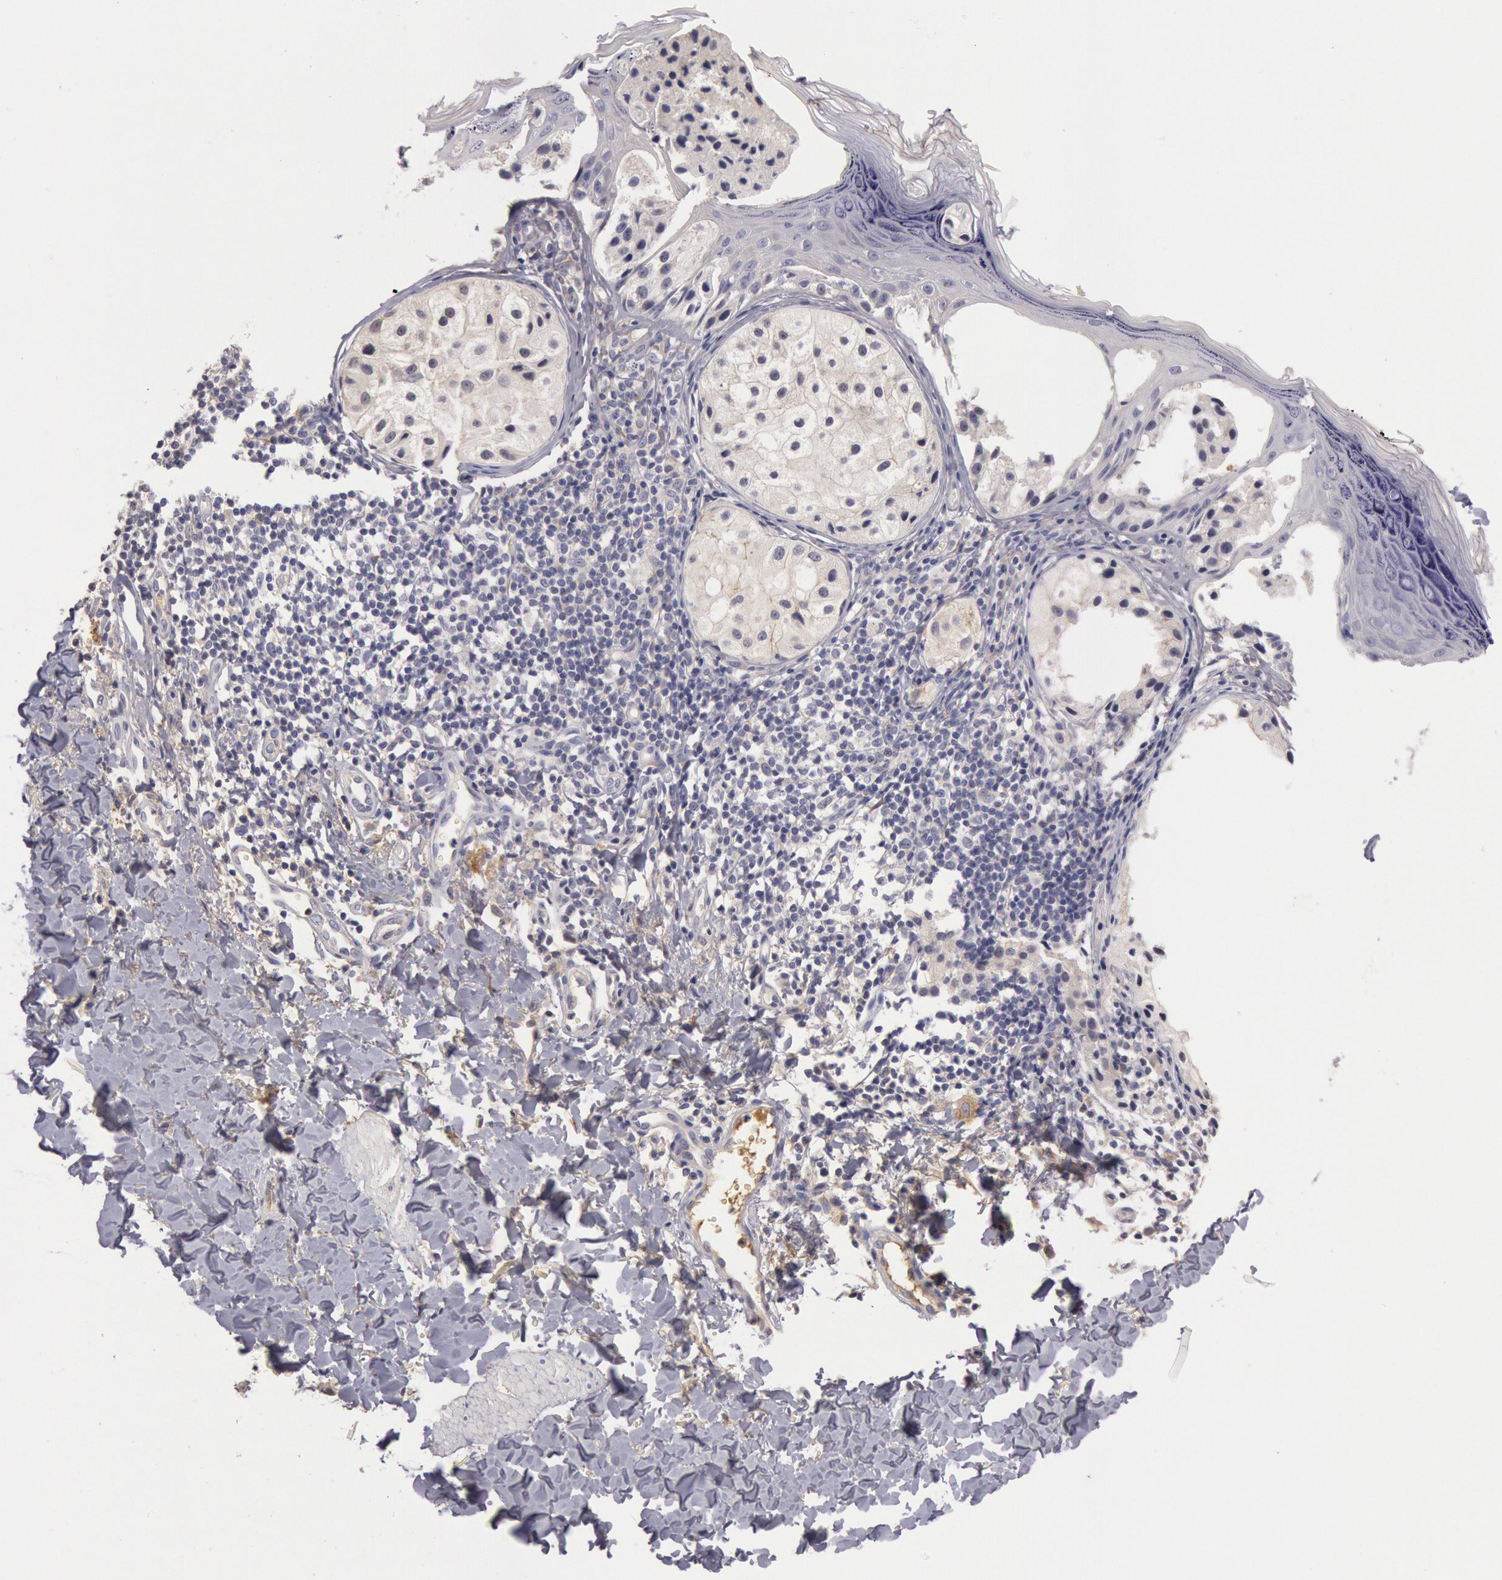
{"staining": {"intensity": "negative", "quantity": "none", "location": "none"}, "tissue": "melanoma", "cell_type": "Tumor cells", "image_type": "cancer", "snomed": [{"axis": "morphology", "description": "Malignant melanoma, NOS"}, {"axis": "topography", "description": "Skin"}], "caption": "Immunohistochemistry (IHC) image of human malignant melanoma stained for a protein (brown), which exhibits no staining in tumor cells.", "gene": "C1R", "patient": {"sex": "male", "age": 23}}